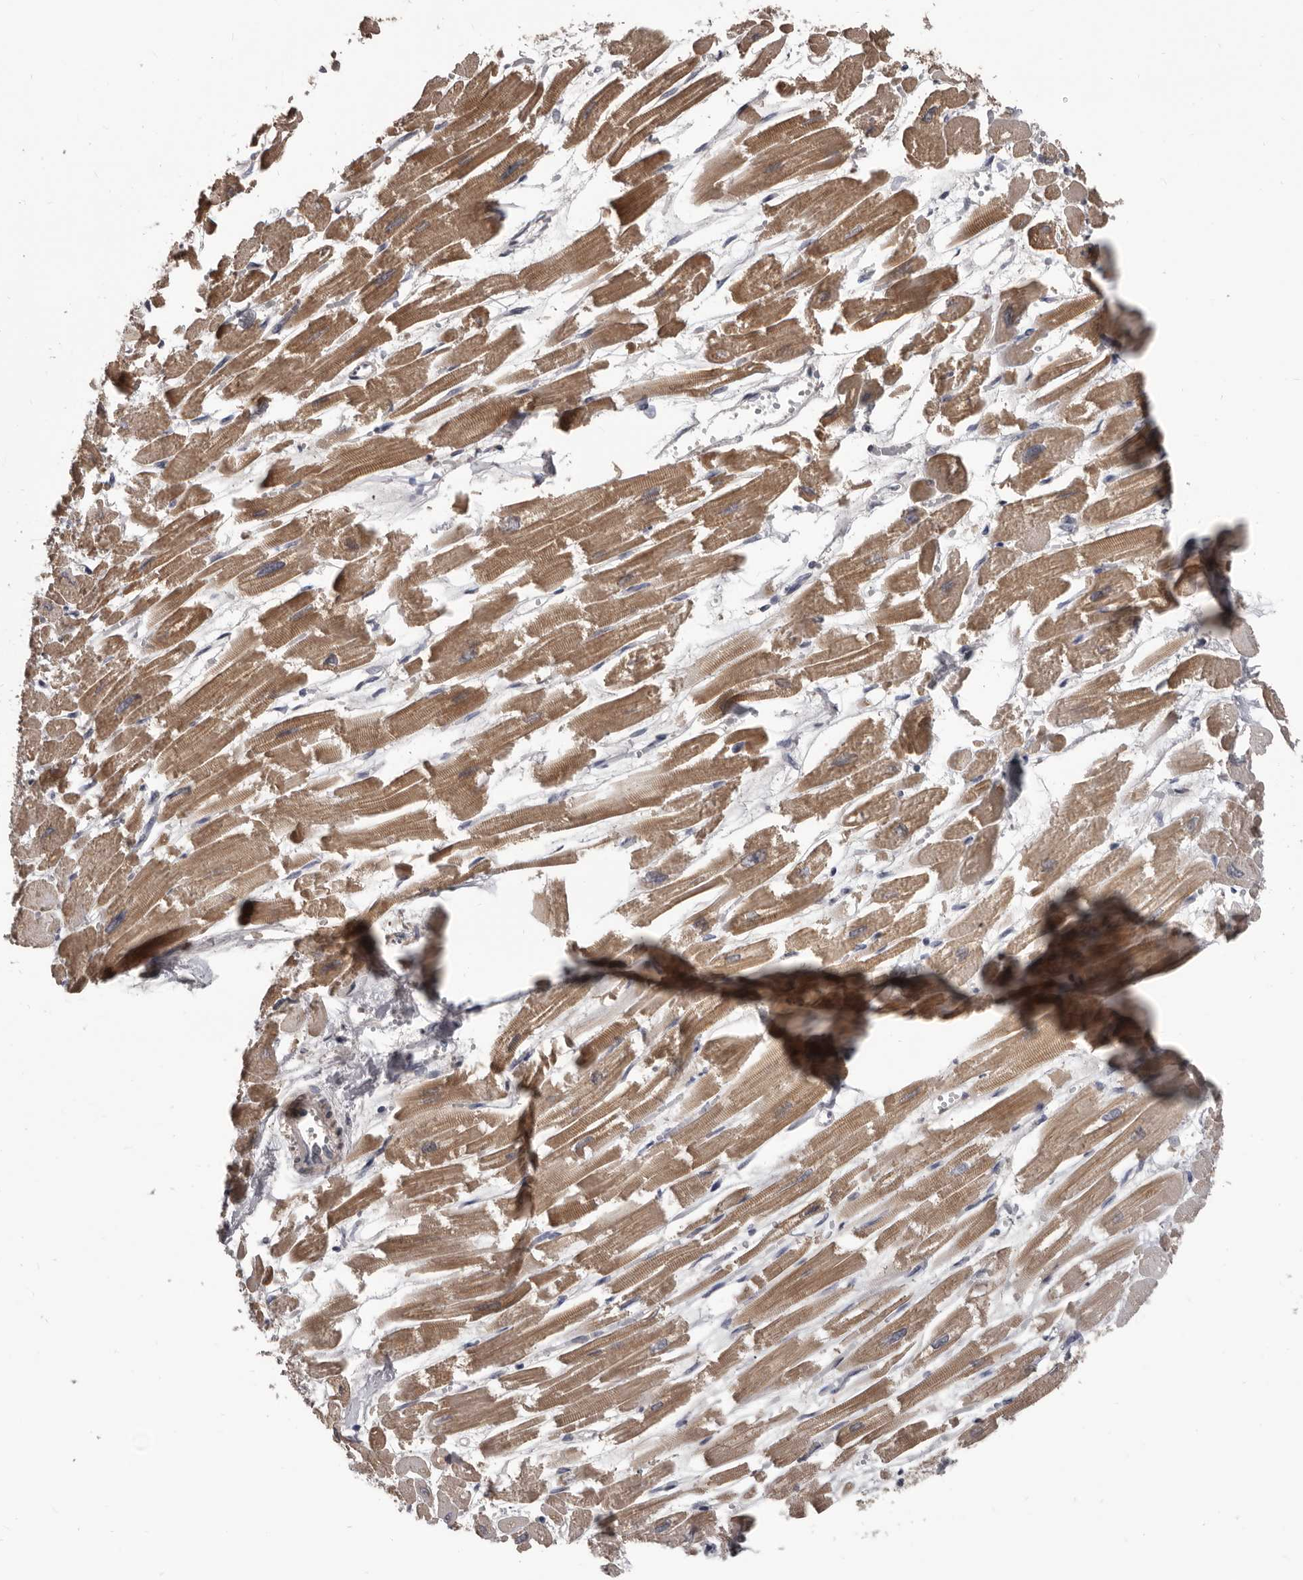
{"staining": {"intensity": "moderate", "quantity": ">75%", "location": "cytoplasmic/membranous"}, "tissue": "heart muscle", "cell_type": "Cardiomyocytes", "image_type": "normal", "snomed": [{"axis": "morphology", "description": "Normal tissue, NOS"}, {"axis": "topography", "description": "Heart"}], "caption": "Immunohistochemistry (IHC) micrograph of unremarkable human heart muscle stained for a protein (brown), which exhibits medium levels of moderate cytoplasmic/membranous staining in about >75% of cardiomyocytes.", "gene": "ALDH5A1", "patient": {"sex": "male", "age": 54}}